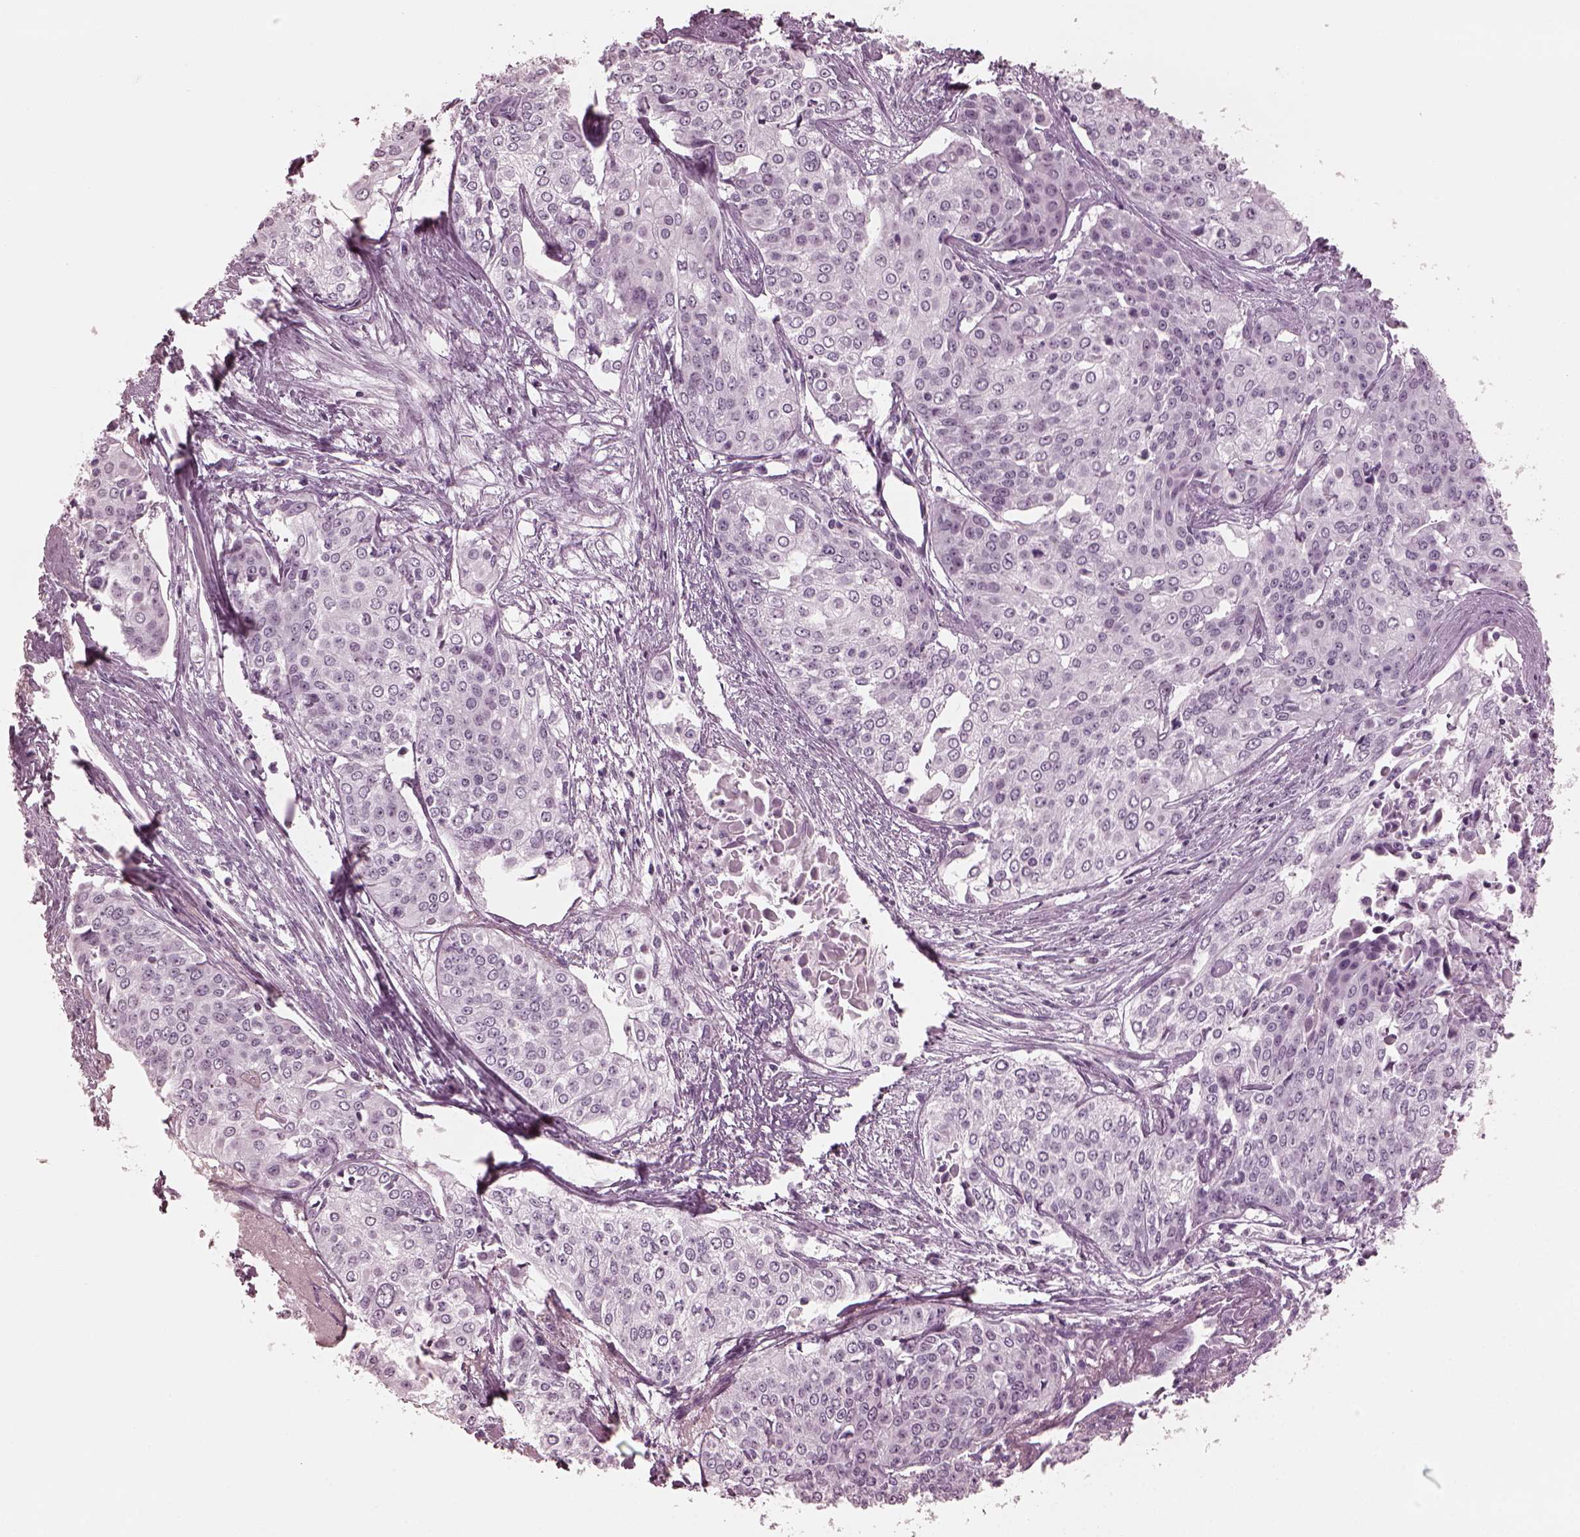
{"staining": {"intensity": "negative", "quantity": "none", "location": "none"}, "tissue": "cervical cancer", "cell_type": "Tumor cells", "image_type": "cancer", "snomed": [{"axis": "morphology", "description": "Squamous cell carcinoma, NOS"}, {"axis": "topography", "description": "Cervix"}], "caption": "There is no significant positivity in tumor cells of cervical cancer.", "gene": "C2orf81", "patient": {"sex": "female", "age": 39}}